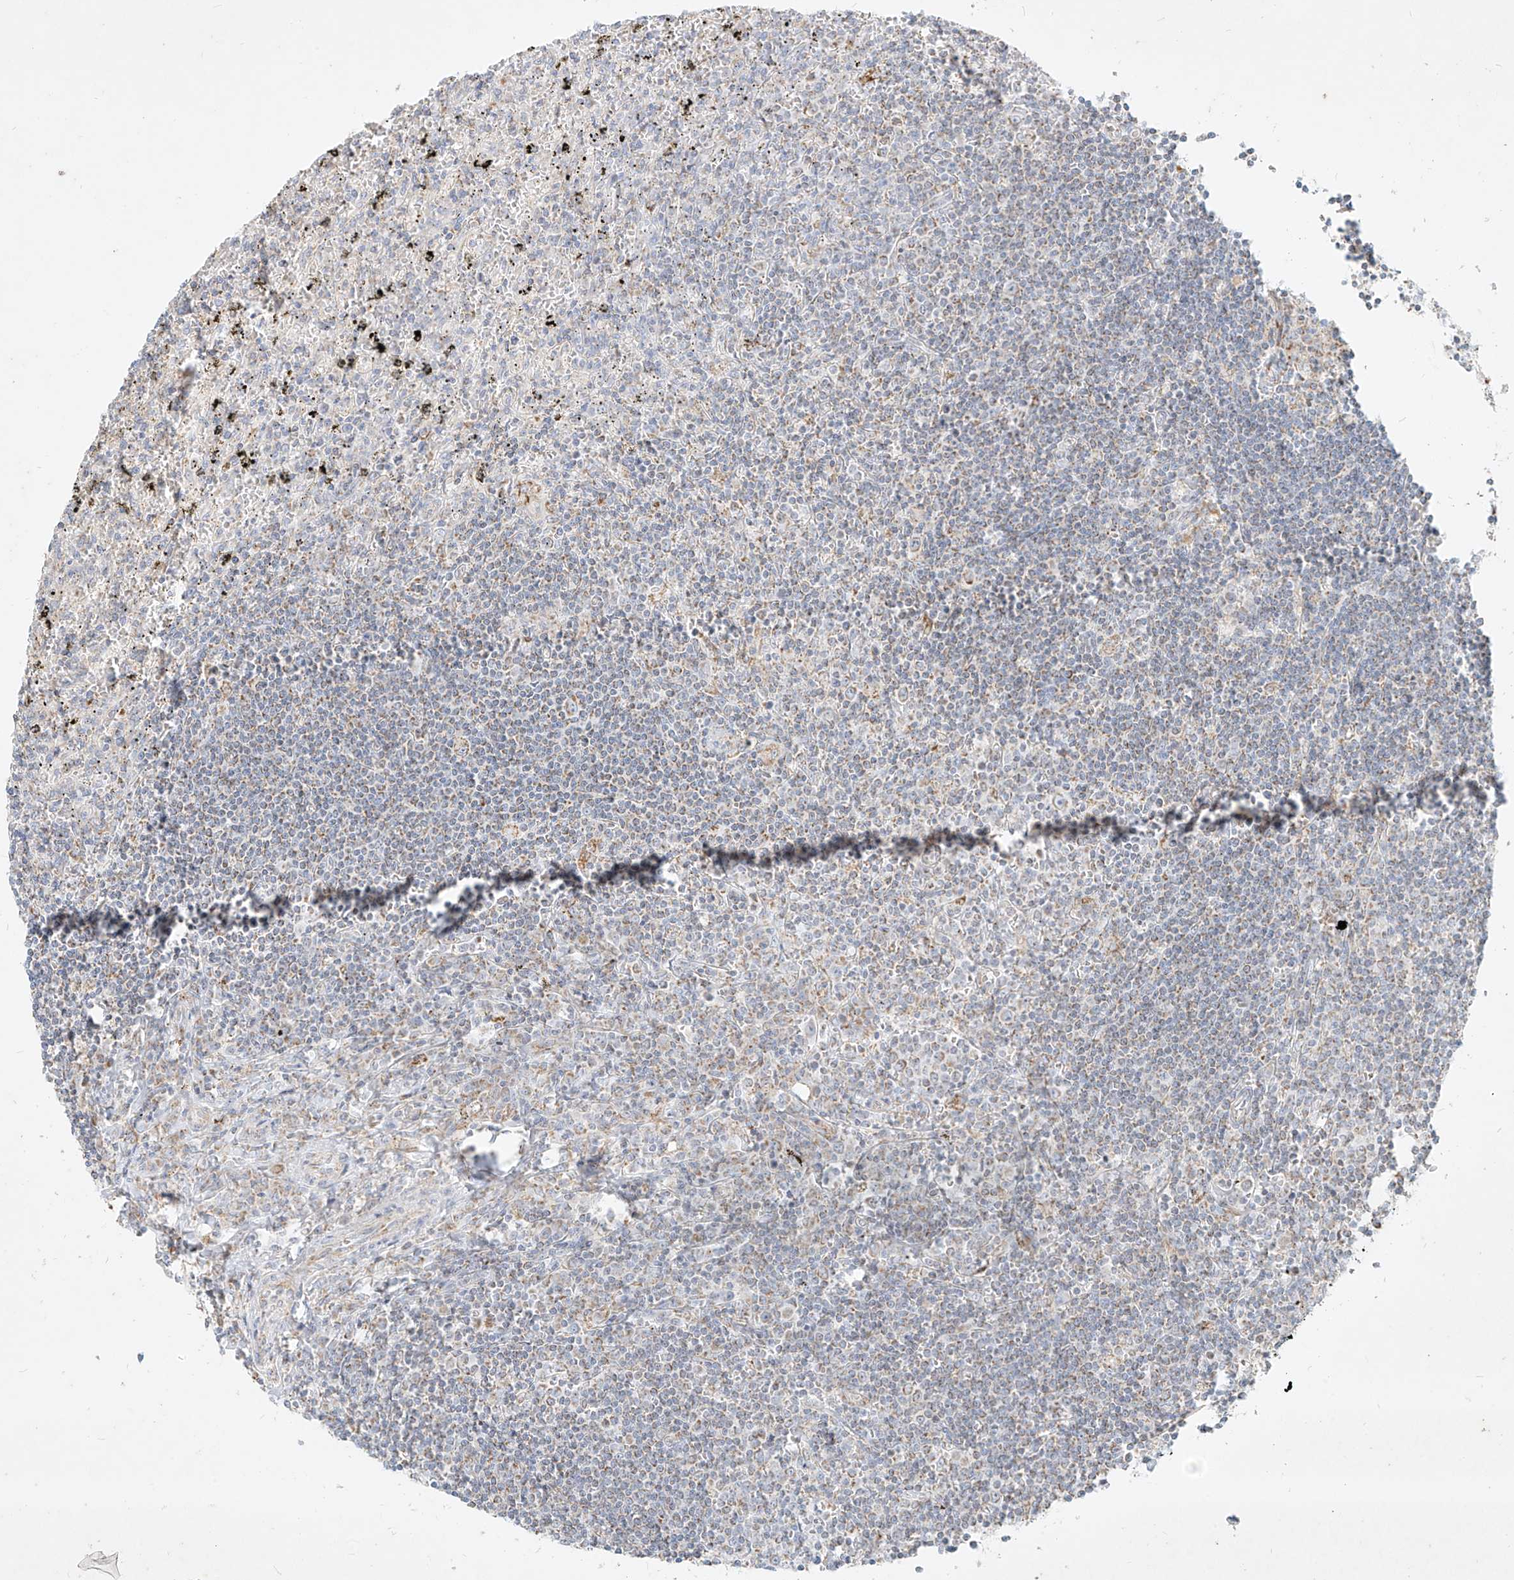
{"staining": {"intensity": "weak", "quantity": "25%-75%", "location": "cytoplasmic/membranous"}, "tissue": "lymphoma", "cell_type": "Tumor cells", "image_type": "cancer", "snomed": [{"axis": "morphology", "description": "Malignant lymphoma, non-Hodgkin's type, Low grade"}, {"axis": "topography", "description": "Spleen"}], "caption": "The immunohistochemical stain labels weak cytoplasmic/membranous positivity in tumor cells of low-grade malignant lymphoma, non-Hodgkin's type tissue. Immunohistochemistry stains the protein in brown and the nuclei are stained blue.", "gene": "MTX2", "patient": {"sex": "male", "age": 76}}